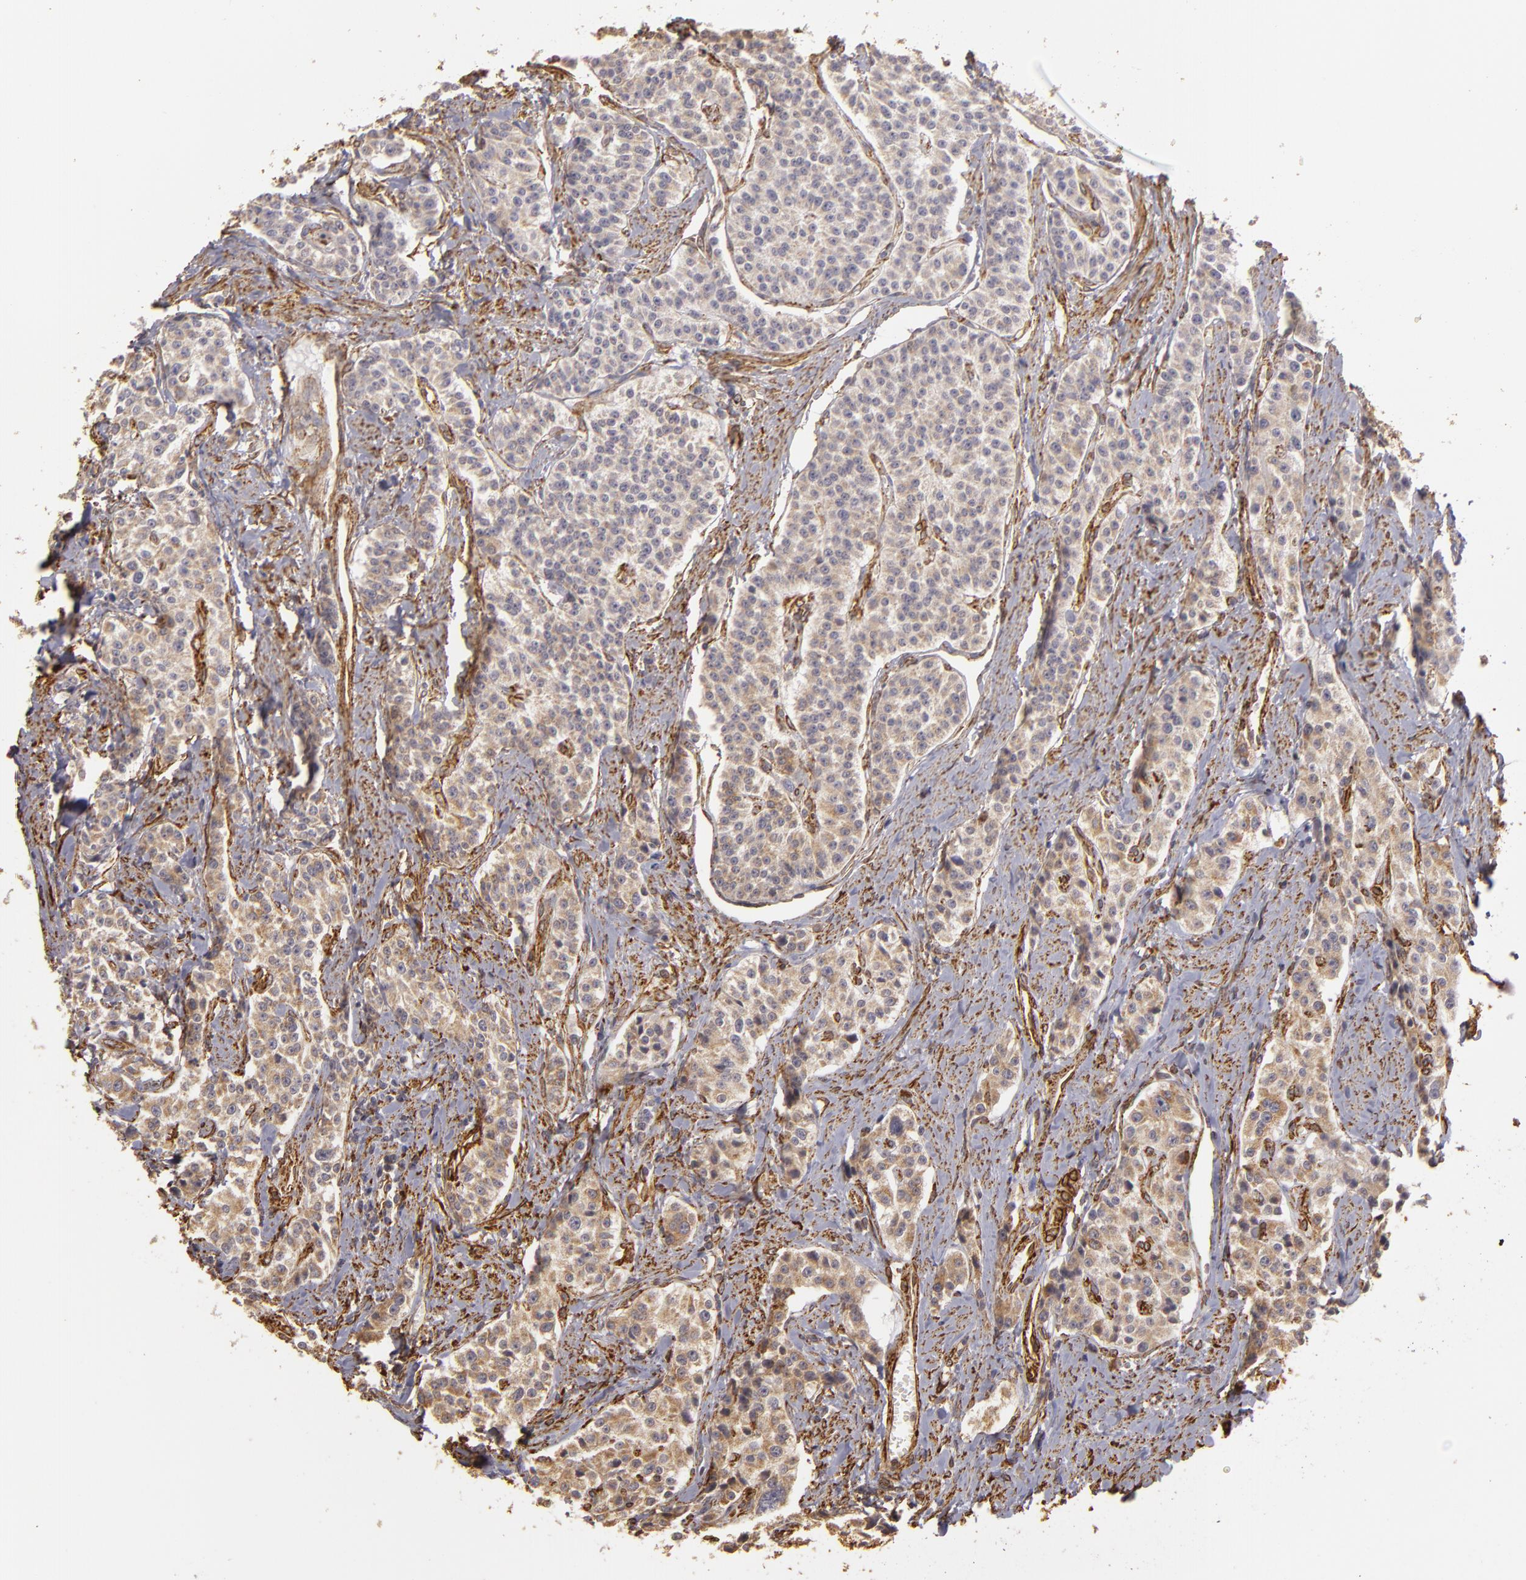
{"staining": {"intensity": "weak", "quantity": ">75%", "location": "cytoplasmic/membranous"}, "tissue": "carcinoid", "cell_type": "Tumor cells", "image_type": "cancer", "snomed": [{"axis": "morphology", "description": "Carcinoid, malignant, NOS"}, {"axis": "topography", "description": "Stomach"}], "caption": "Carcinoid stained for a protein displays weak cytoplasmic/membranous positivity in tumor cells.", "gene": "CYB5R3", "patient": {"sex": "female", "age": 76}}